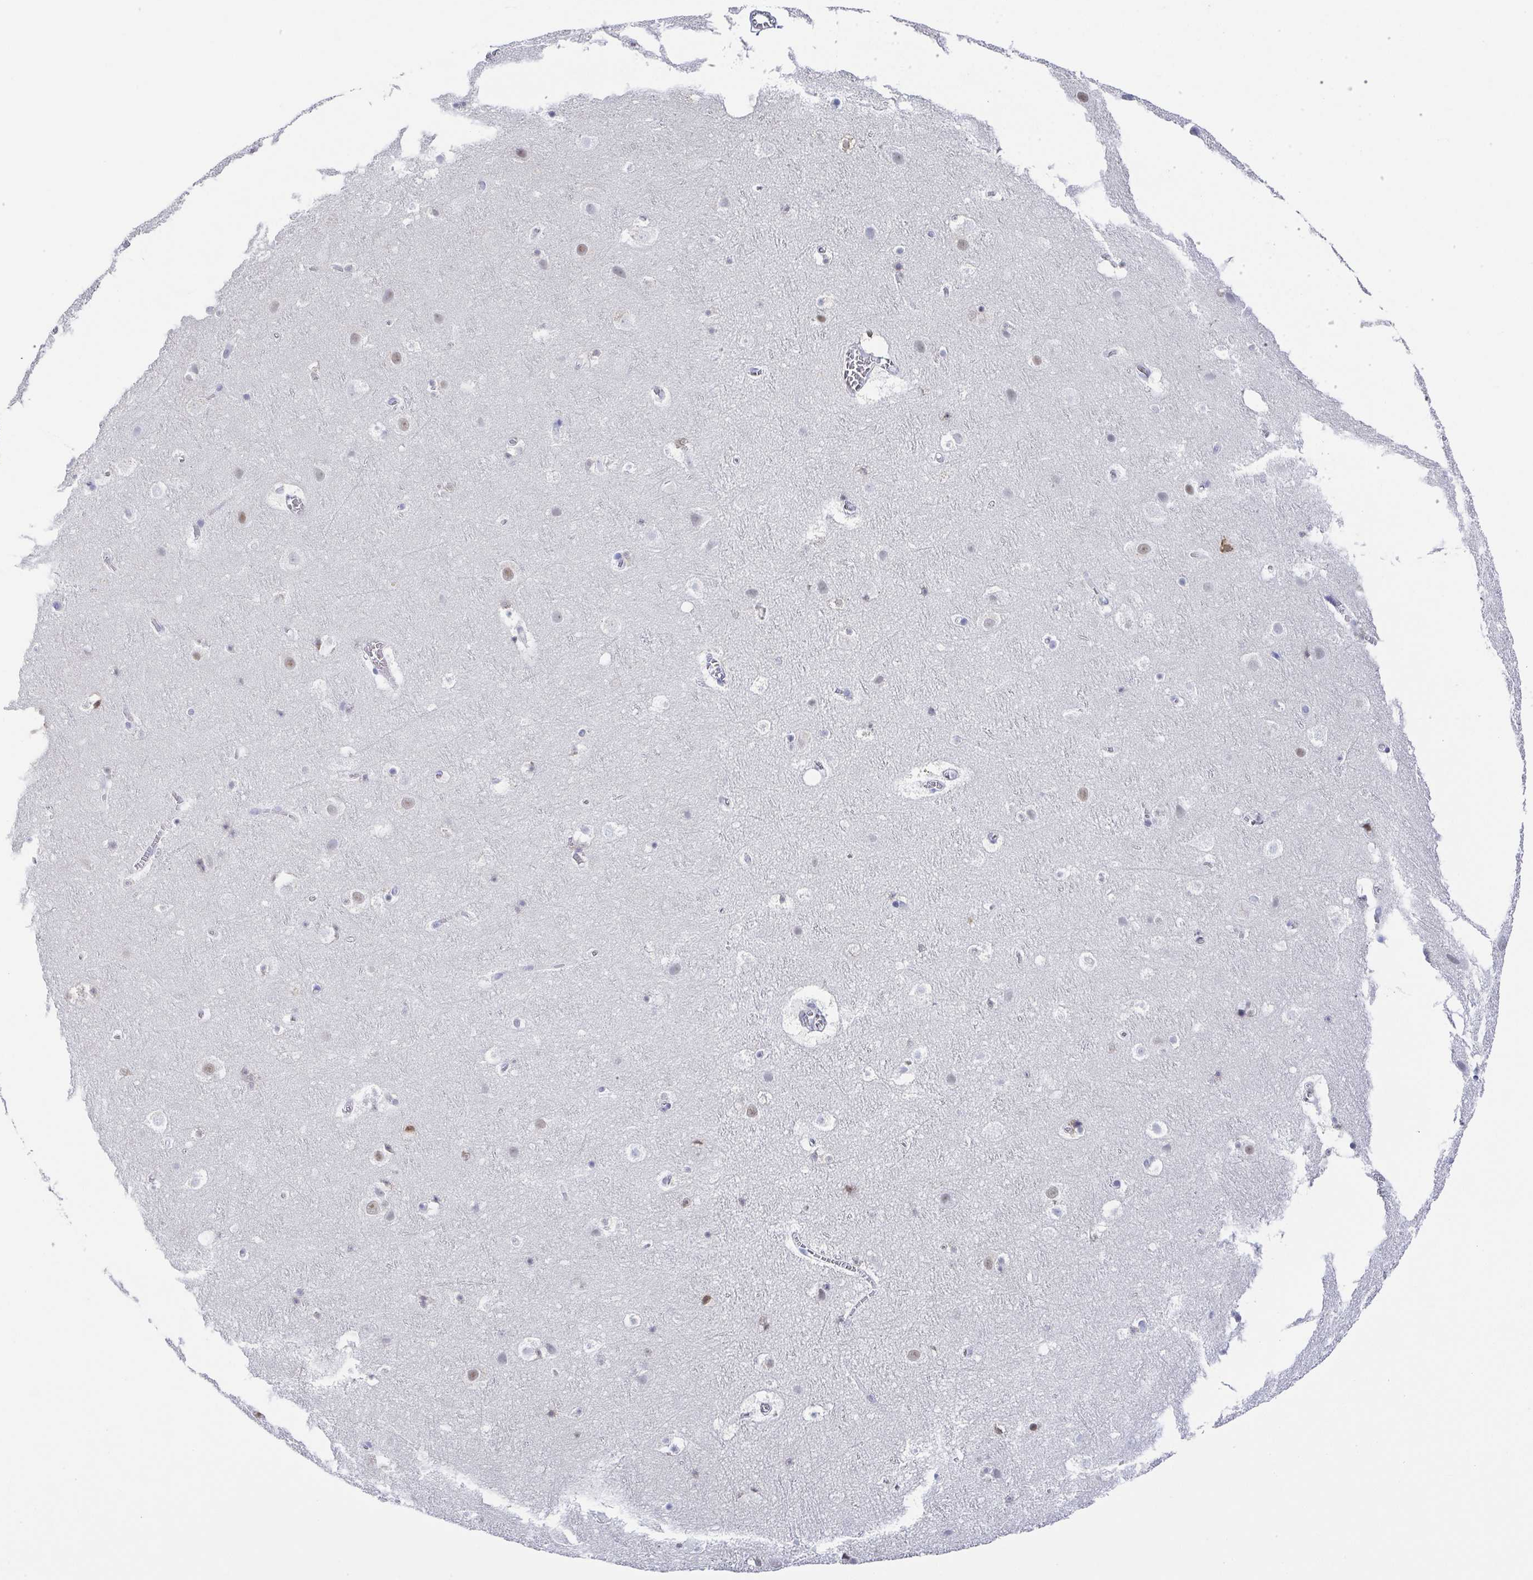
{"staining": {"intensity": "negative", "quantity": "none", "location": "none"}, "tissue": "cerebral cortex", "cell_type": "Endothelial cells", "image_type": "normal", "snomed": [{"axis": "morphology", "description": "Normal tissue, NOS"}, {"axis": "topography", "description": "Cerebral cortex"}], "caption": "High magnification brightfield microscopy of benign cerebral cortex stained with DAB (3,3'-diaminobenzidine) (brown) and counterstained with hematoxylin (blue): endothelial cells show no significant expression.", "gene": "RNASE7", "patient": {"sex": "female", "age": 42}}